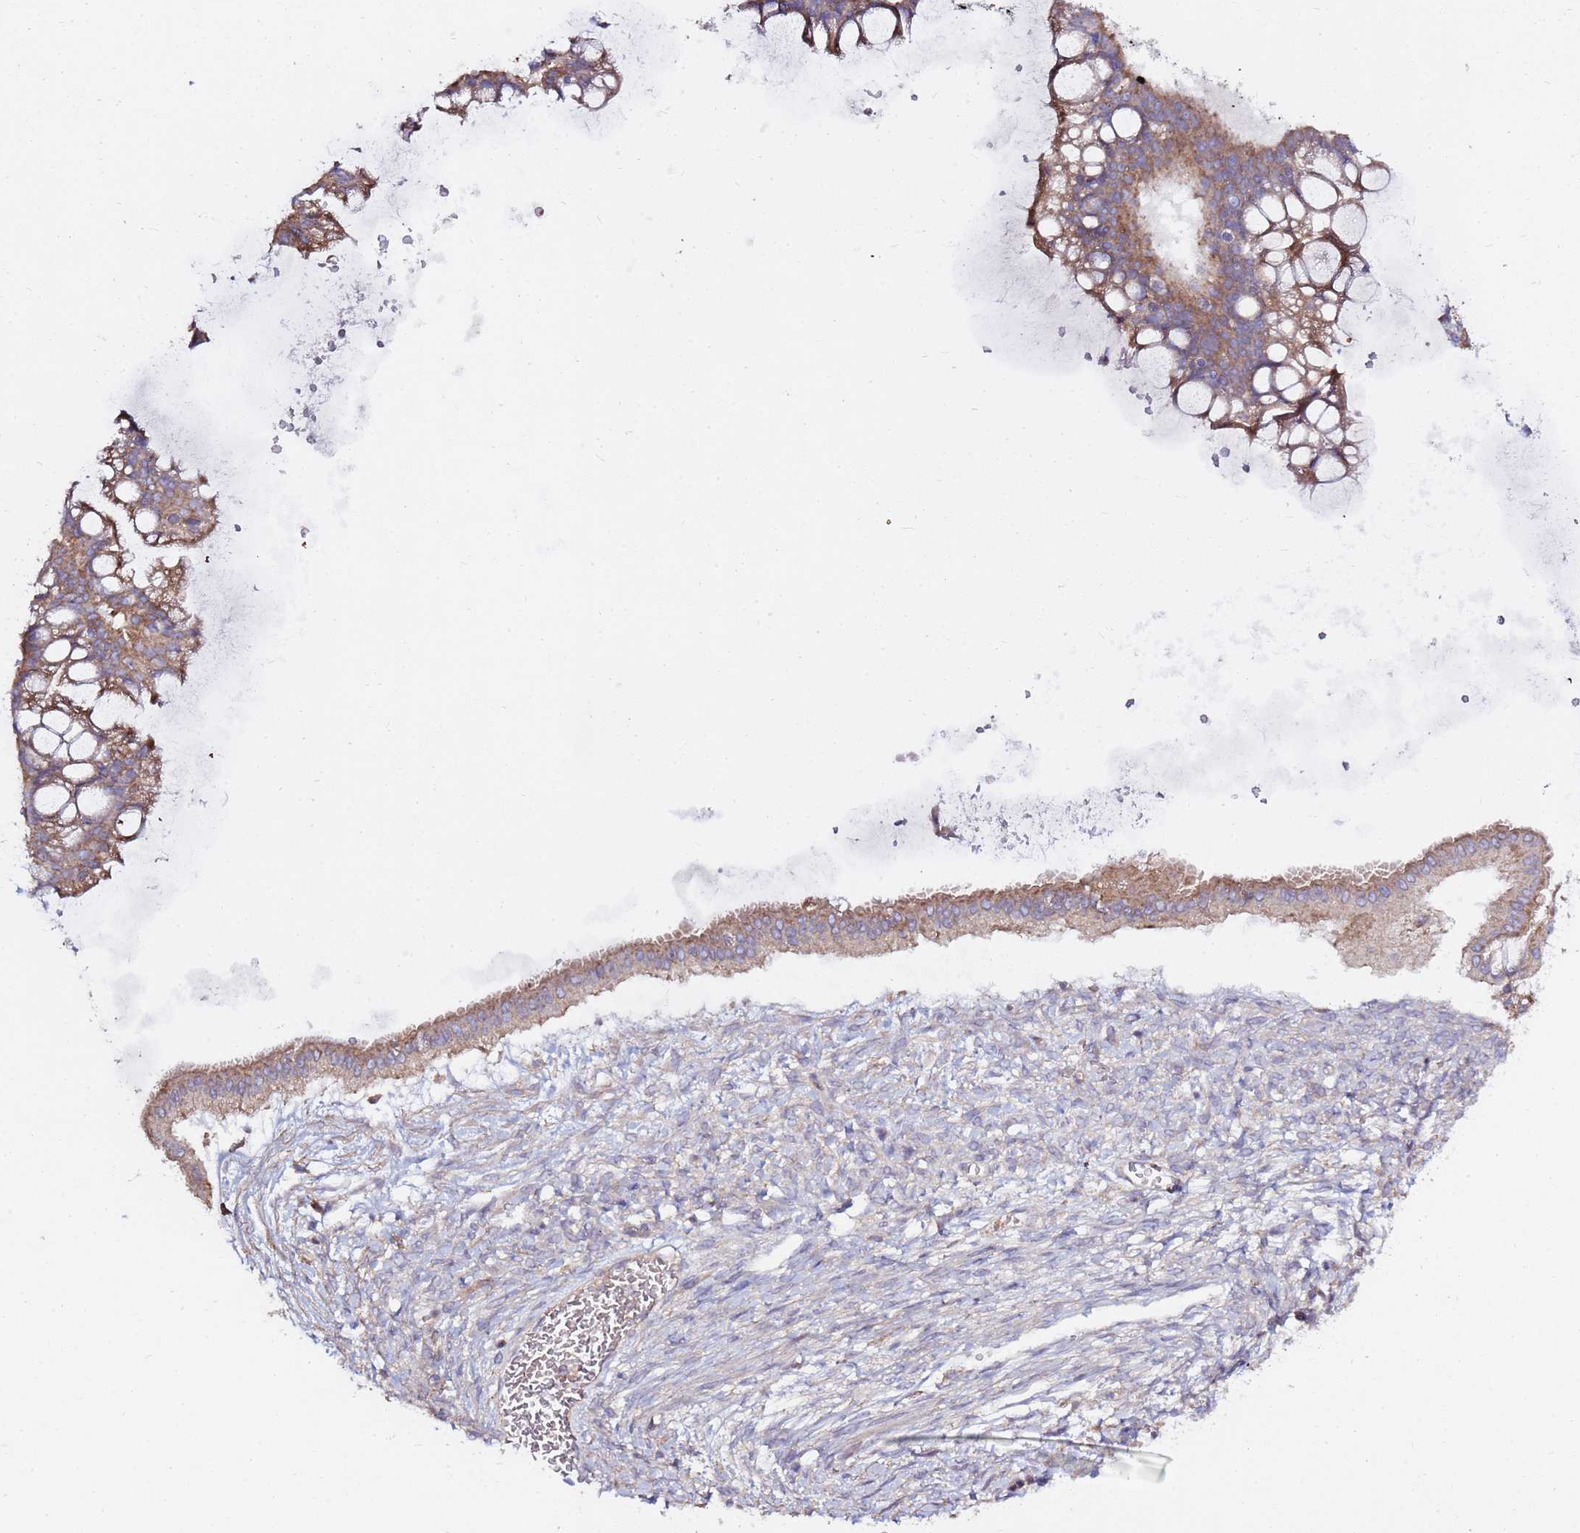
{"staining": {"intensity": "moderate", "quantity": "25%-75%", "location": "cytoplasmic/membranous"}, "tissue": "ovarian cancer", "cell_type": "Tumor cells", "image_type": "cancer", "snomed": [{"axis": "morphology", "description": "Cystadenocarcinoma, mucinous, NOS"}, {"axis": "topography", "description": "Ovary"}], "caption": "This micrograph exhibits immunohistochemistry staining of human mucinous cystadenocarcinoma (ovarian), with medium moderate cytoplasmic/membranous staining in approximately 25%-75% of tumor cells.", "gene": "EVA1B", "patient": {"sex": "female", "age": 73}}